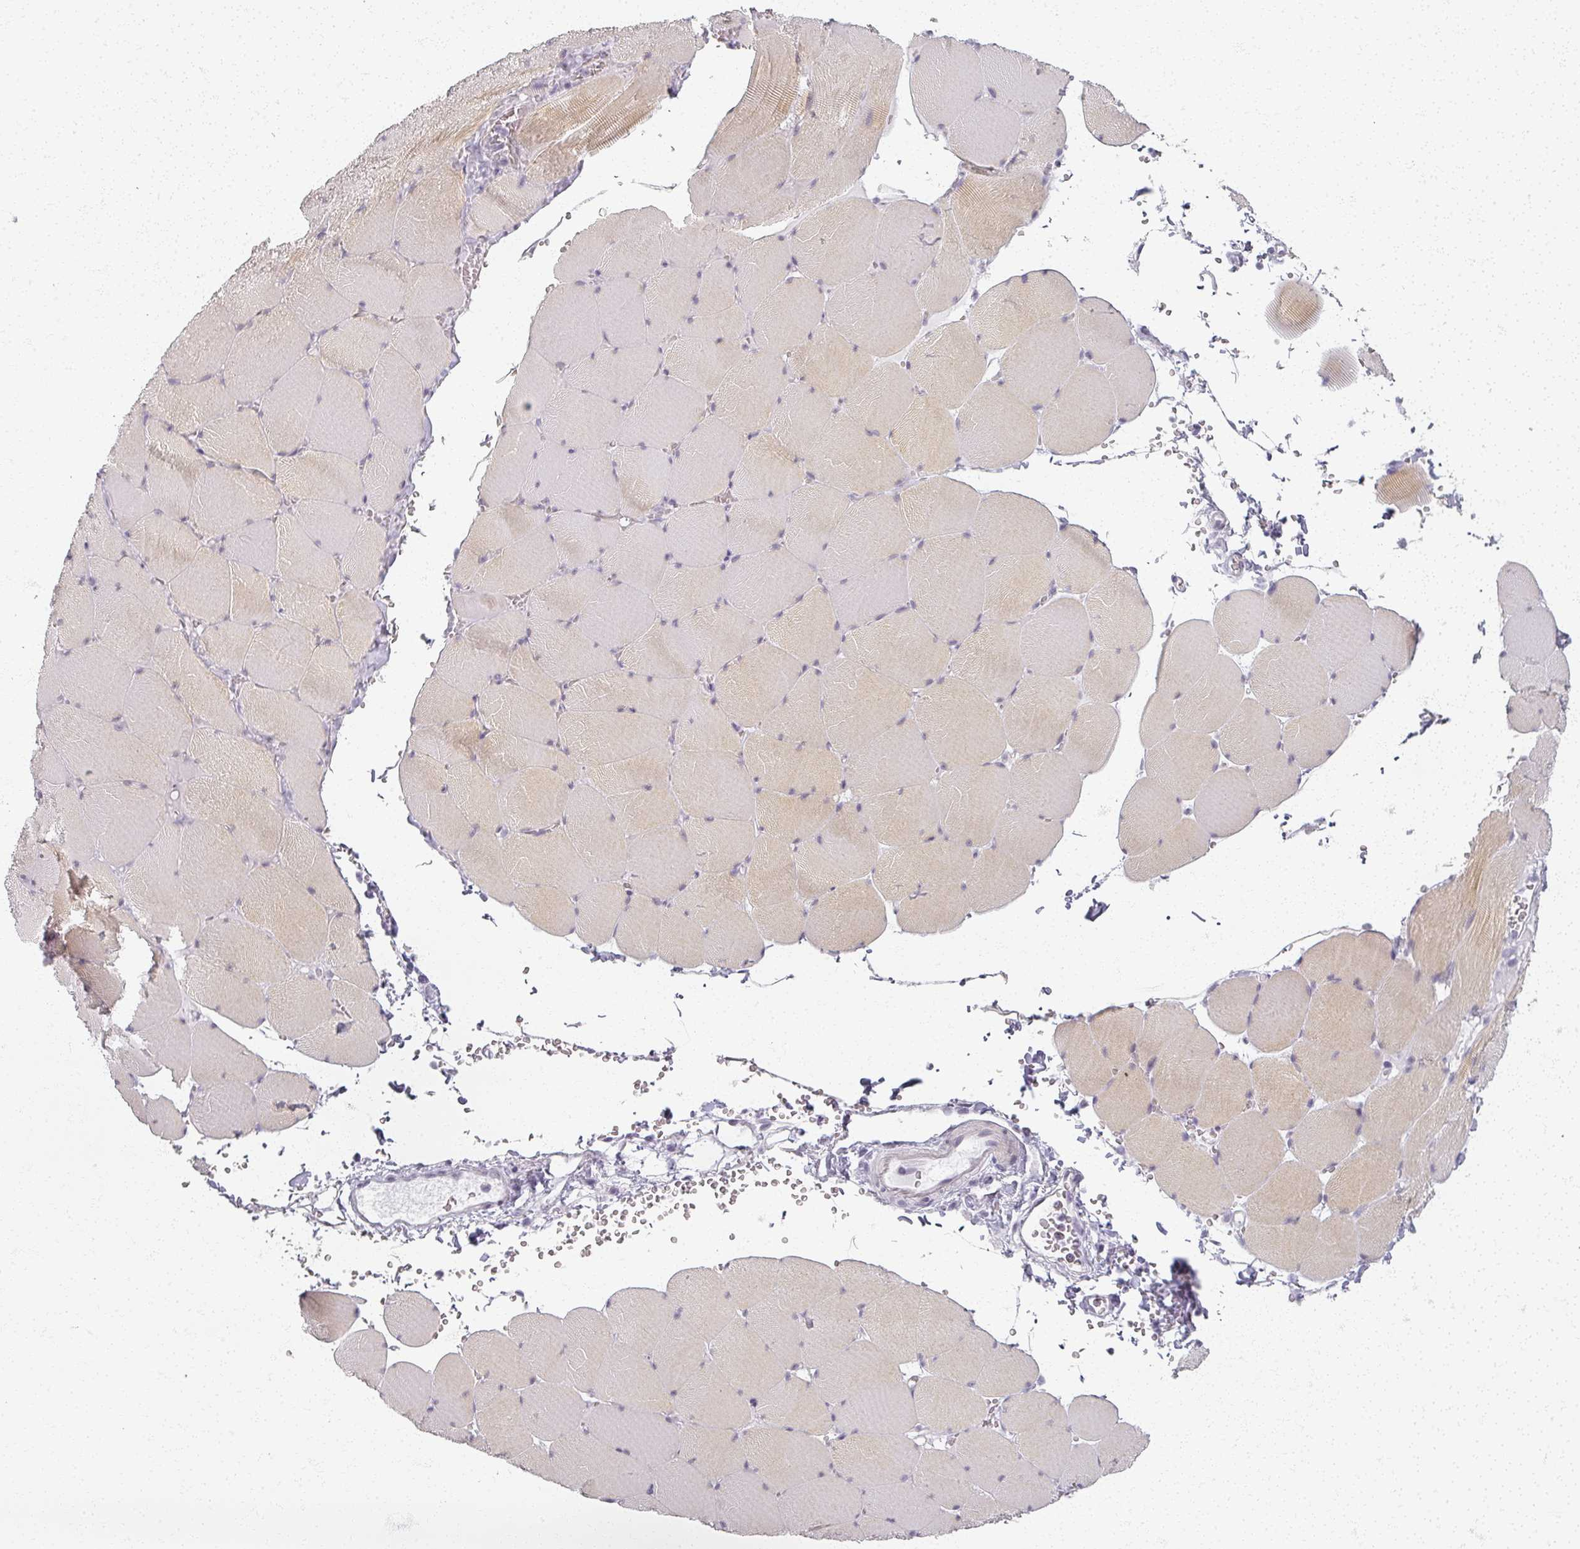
{"staining": {"intensity": "moderate", "quantity": "<25%", "location": "cytoplasmic/membranous"}, "tissue": "skeletal muscle", "cell_type": "Myocytes", "image_type": "normal", "snomed": [{"axis": "morphology", "description": "Normal tissue, NOS"}, {"axis": "topography", "description": "Skeletal muscle"}, {"axis": "topography", "description": "Head-Neck"}], "caption": "Protein staining of normal skeletal muscle displays moderate cytoplasmic/membranous positivity in approximately <25% of myocytes. Immunohistochemistry stains the protein of interest in brown and the nuclei are stained blue.", "gene": "RFPL2", "patient": {"sex": "male", "age": 66}}